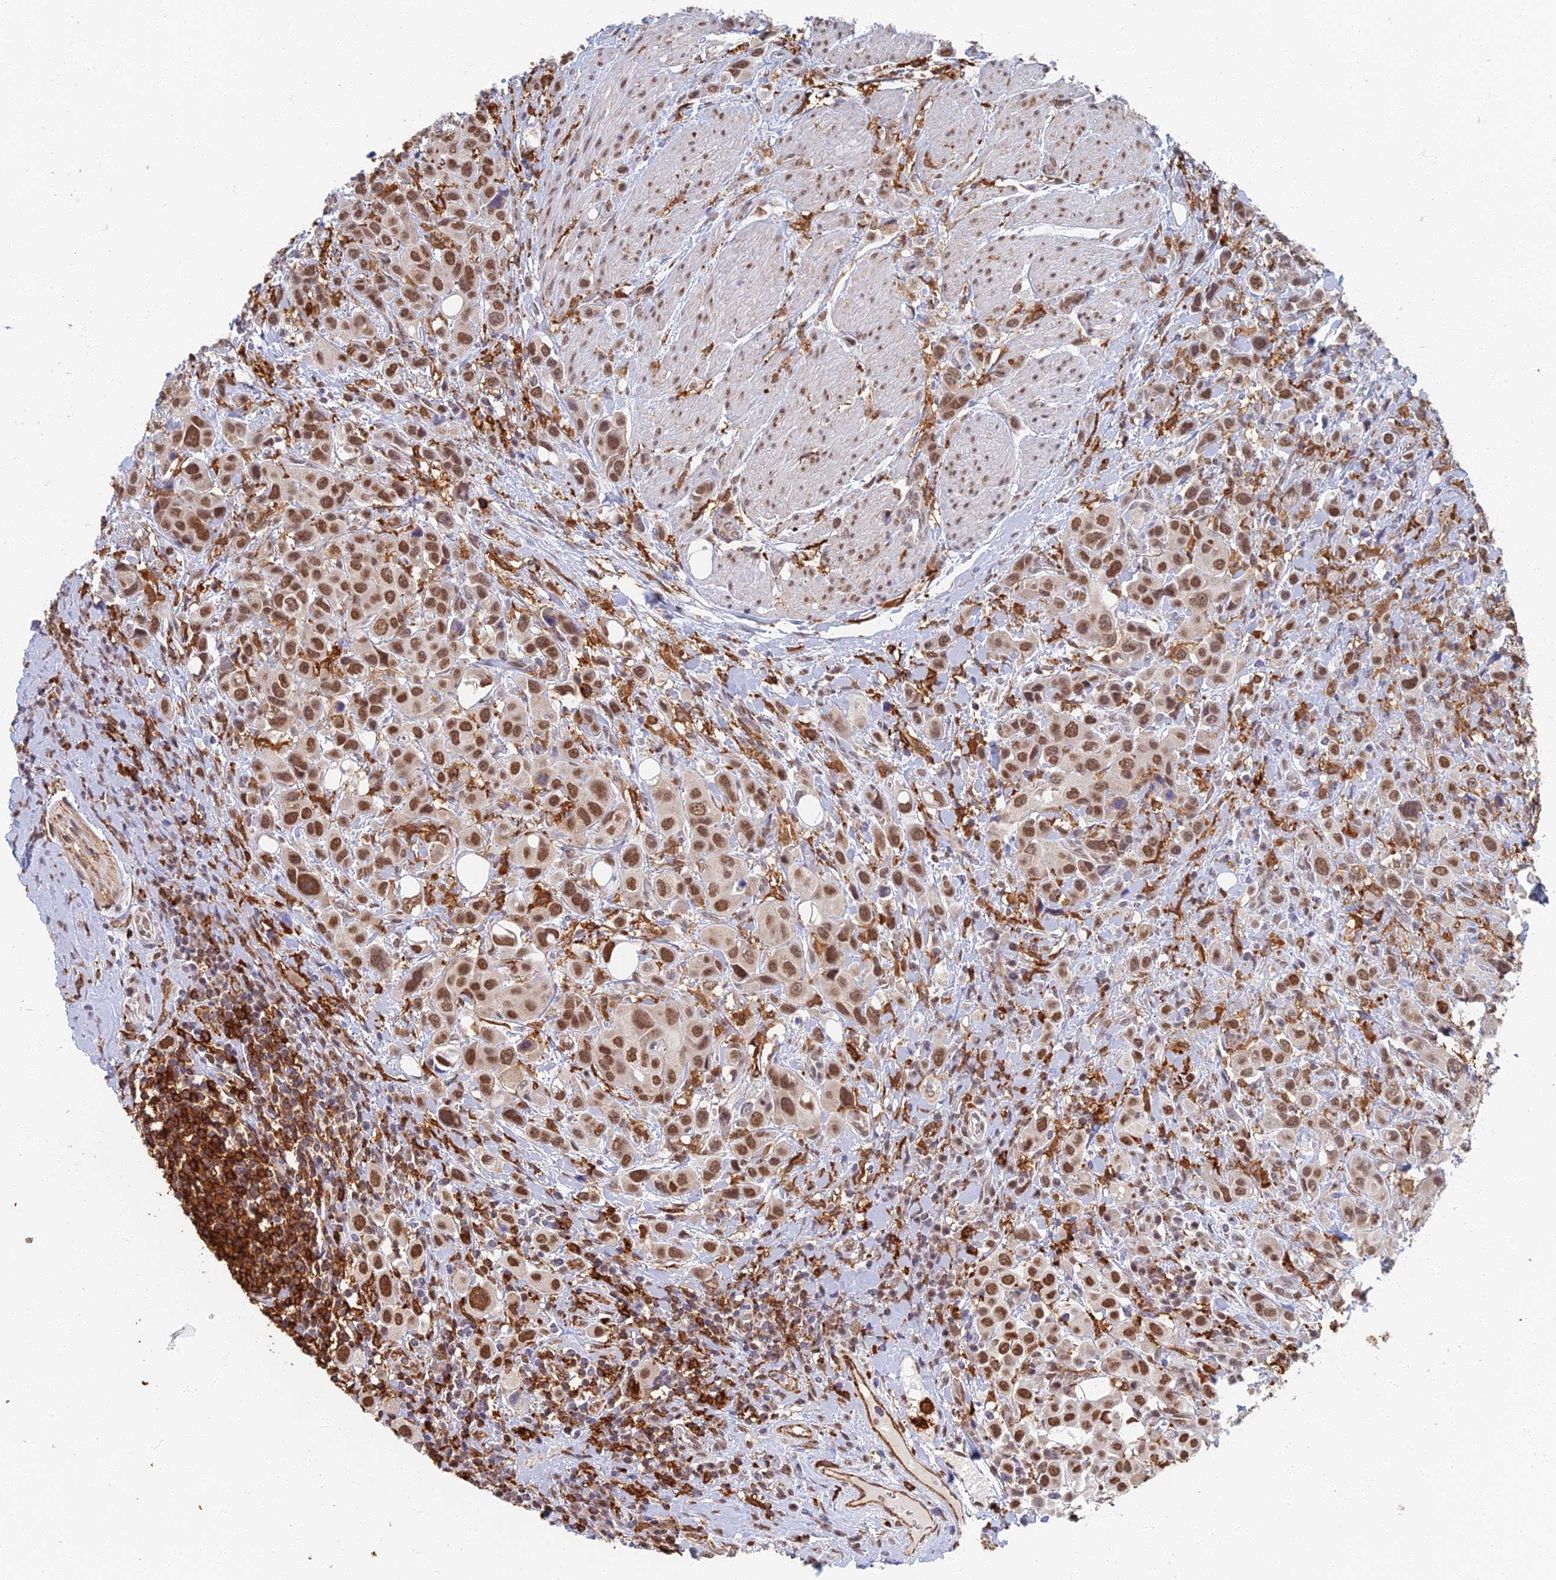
{"staining": {"intensity": "moderate", "quantity": ">75%", "location": "nuclear"}, "tissue": "urothelial cancer", "cell_type": "Tumor cells", "image_type": "cancer", "snomed": [{"axis": "morphology", "description": "Urothelial carcinoma, High grade"}, {"axis": "topography", "description": "Urinary bladder"}], "caption": "Protein staining by IHC demonstrates moderate nuclear positivity in about >75% of tumor cells in urothelial cancer.", "gene": "GPATCH1", "patient": {"sex": "male", "age": 50}}